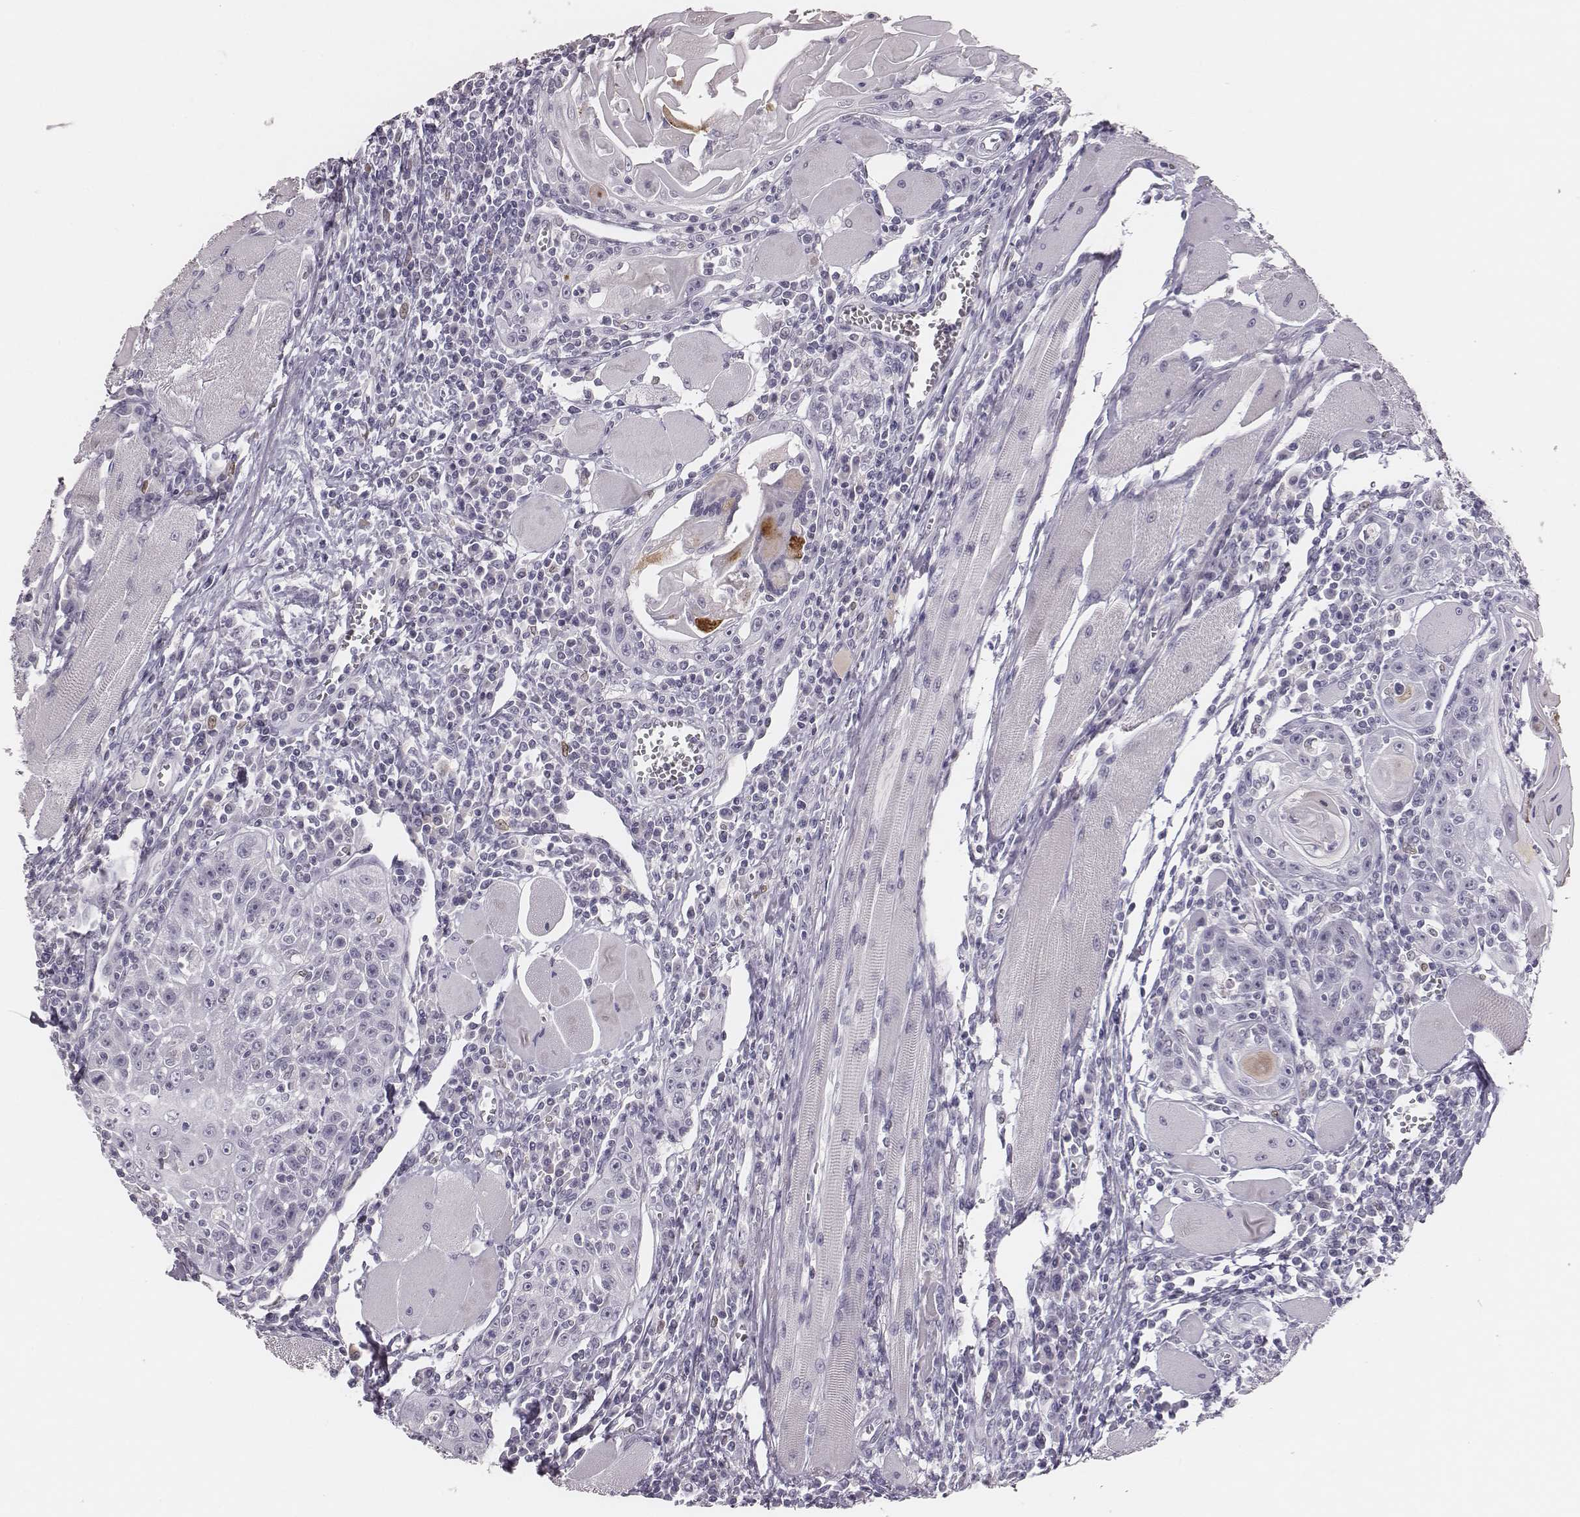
{"staining": {"intensity": "negative", "quantity": "none", "location": "none"}, "tissue": "head and neck cancer", "cell_type": "Tumor cells", "image_type": "cancer", "snomed": [{"axis": "morphology", "description": "Normal tissue, NOS"}, {"axis": "morphology", "description": "Squamous cell carcinoma, NOS"}, {"axis": "topography", "description": "Oral tissue"}, {"axis": "topography", "description": "Head-Neck"}], "caption": "Tumor cells are negative for brown protein staining in head and neck cancer. (IHC, brightfield microscopy, high magnification).", "gene": "ADGRF4", "patient": {"sex": "male", "age": 52}}